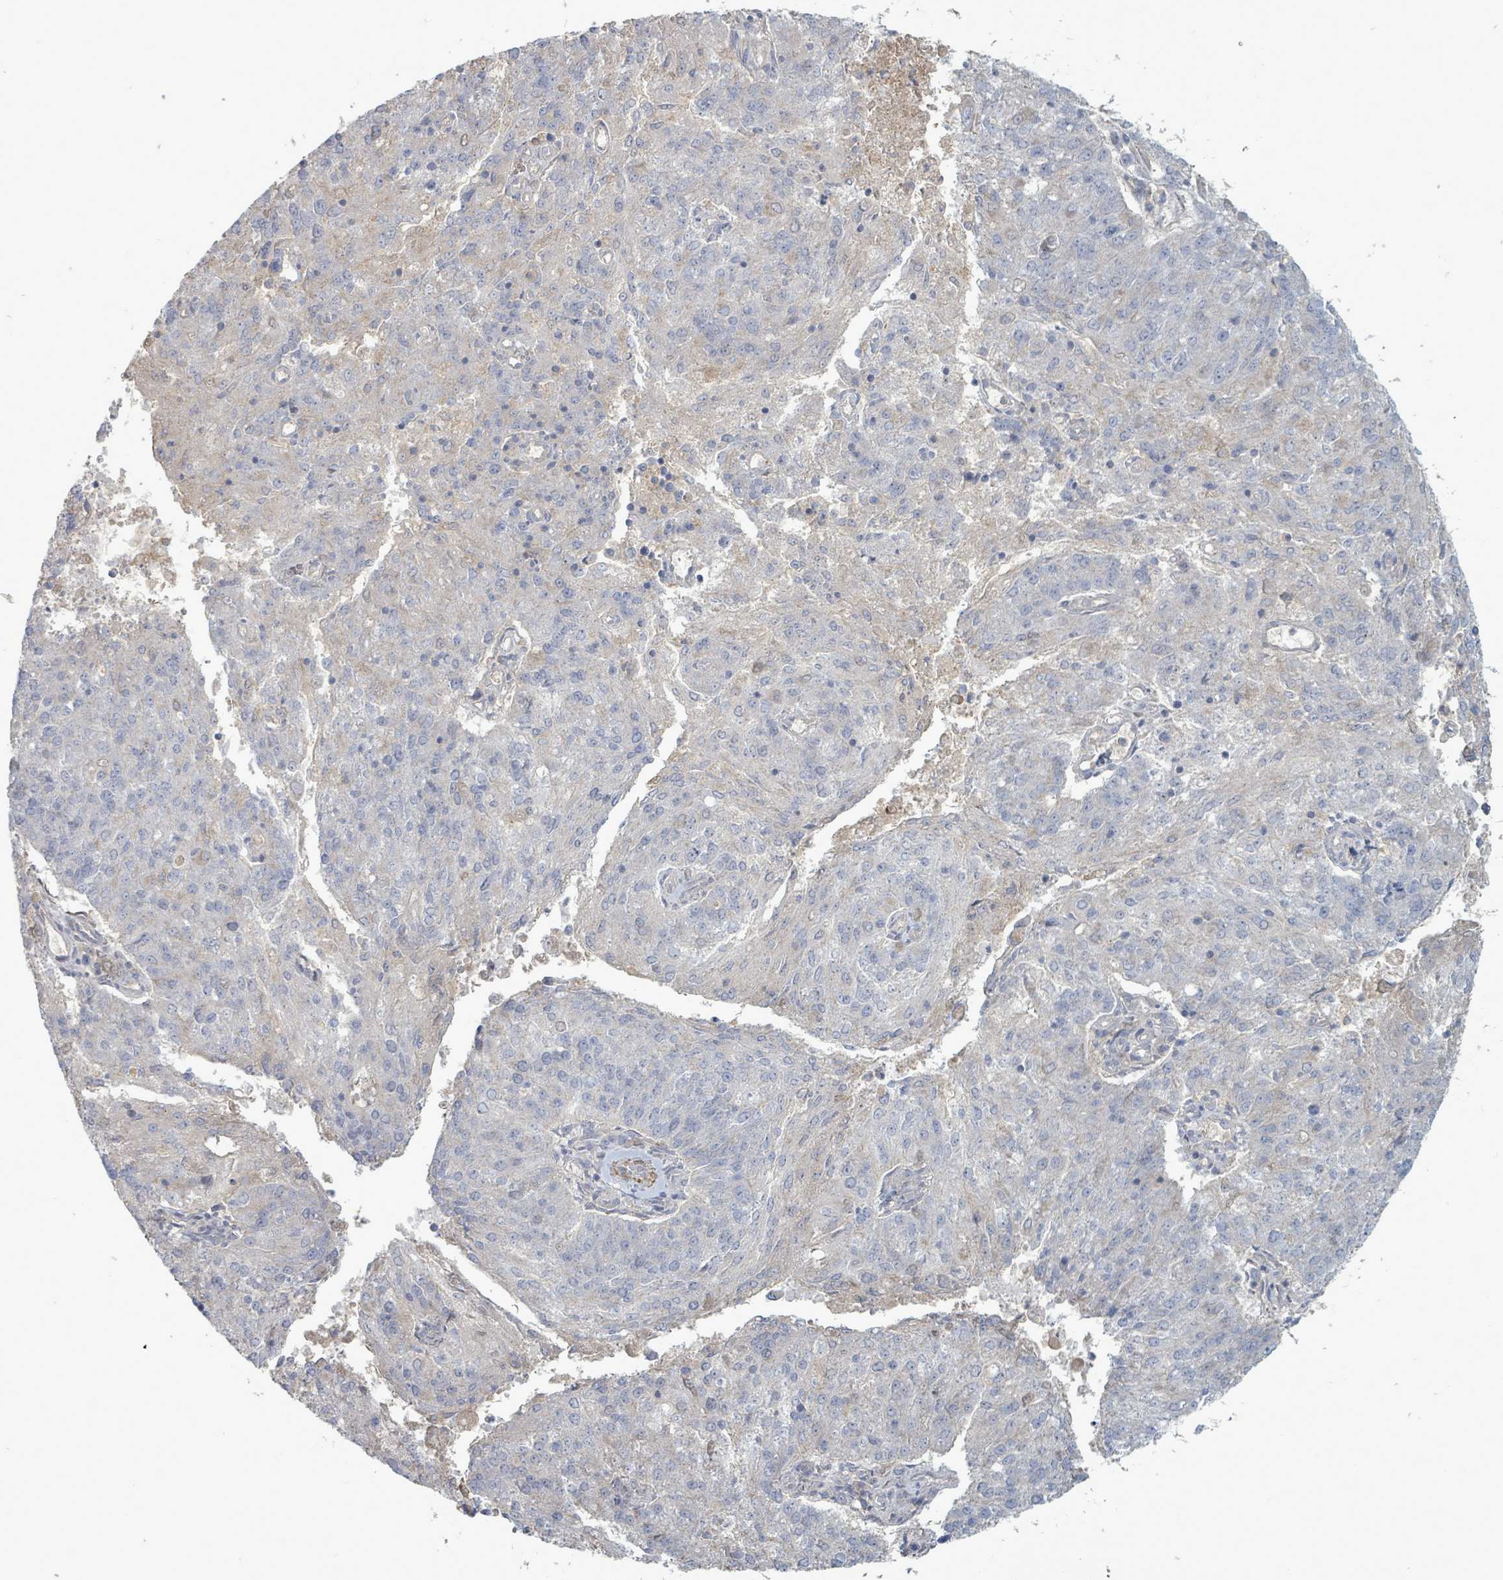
{"staining": {"intensity": "negative", "quantity": "none", "location": "none"}, "tissue": "endometrial cancer", "cell_type": "Tumor cells", "image_type": "cancer", "snomed": [{"axis": "morphology", "description": "Adenocarcinoma, NOS"}, {"axis": "topography", "description": "Endometrium"}], "caption": "IHC histopathology image of neoplastic tissue: endometrial cancer (adenocarcinoma) stained with DAB demonstrates no significant protein positivity in tumor cells.", "gene": "ARGFX", "patient": {"sex": "female", "age": 82}}